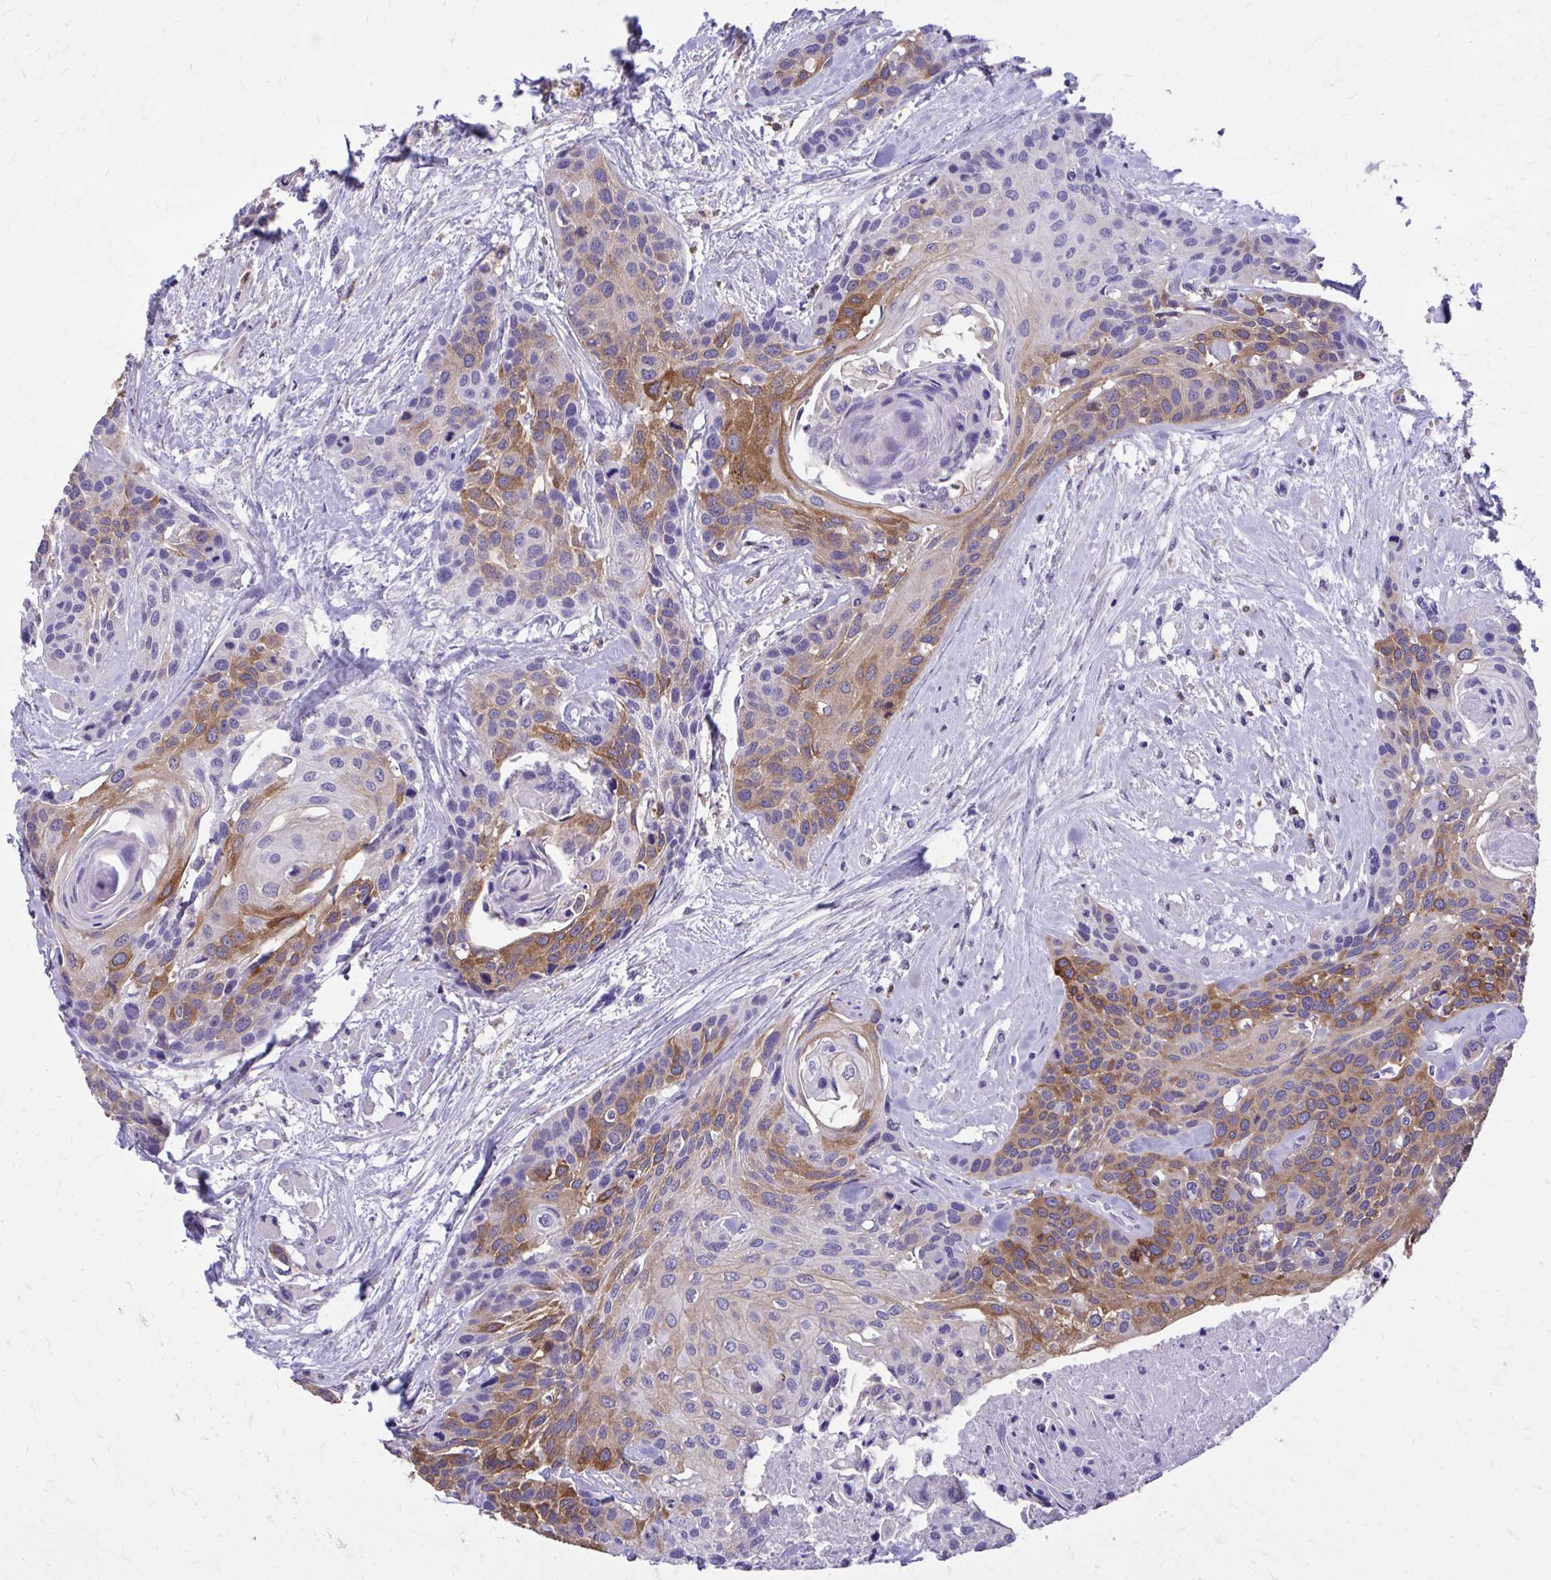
{"staining": {"intensity": "moderate", "quantity": "25%-75%", "location": "cytoplasmic/membranous"}, "tissue": "head and neck cancer", "cell_type": "Tumor cells", "image_type": "cancer", "snomed": [{"axis": "morphology", "description": "Squamous cell carcinoma, NOS"}, {"axis": "topography", "description": "Head-Neck"}], "caption": "An immunohistochemistry (IHC) histopathology image of tumor tissue is shown. Protein staining in brown labels moderate cytoplasmic/membranous positivity in head and neck cancer (squamous cell carcinoma) within tumor cells. The protein is stained brown, and the nuclei are stained in blue (DAB (3,3'-diaminobenzidine) IHC with brightfield microscopy, high magnification).", "gene": "EPB41L1", "patient": {"sex": "female", "age": 50}}